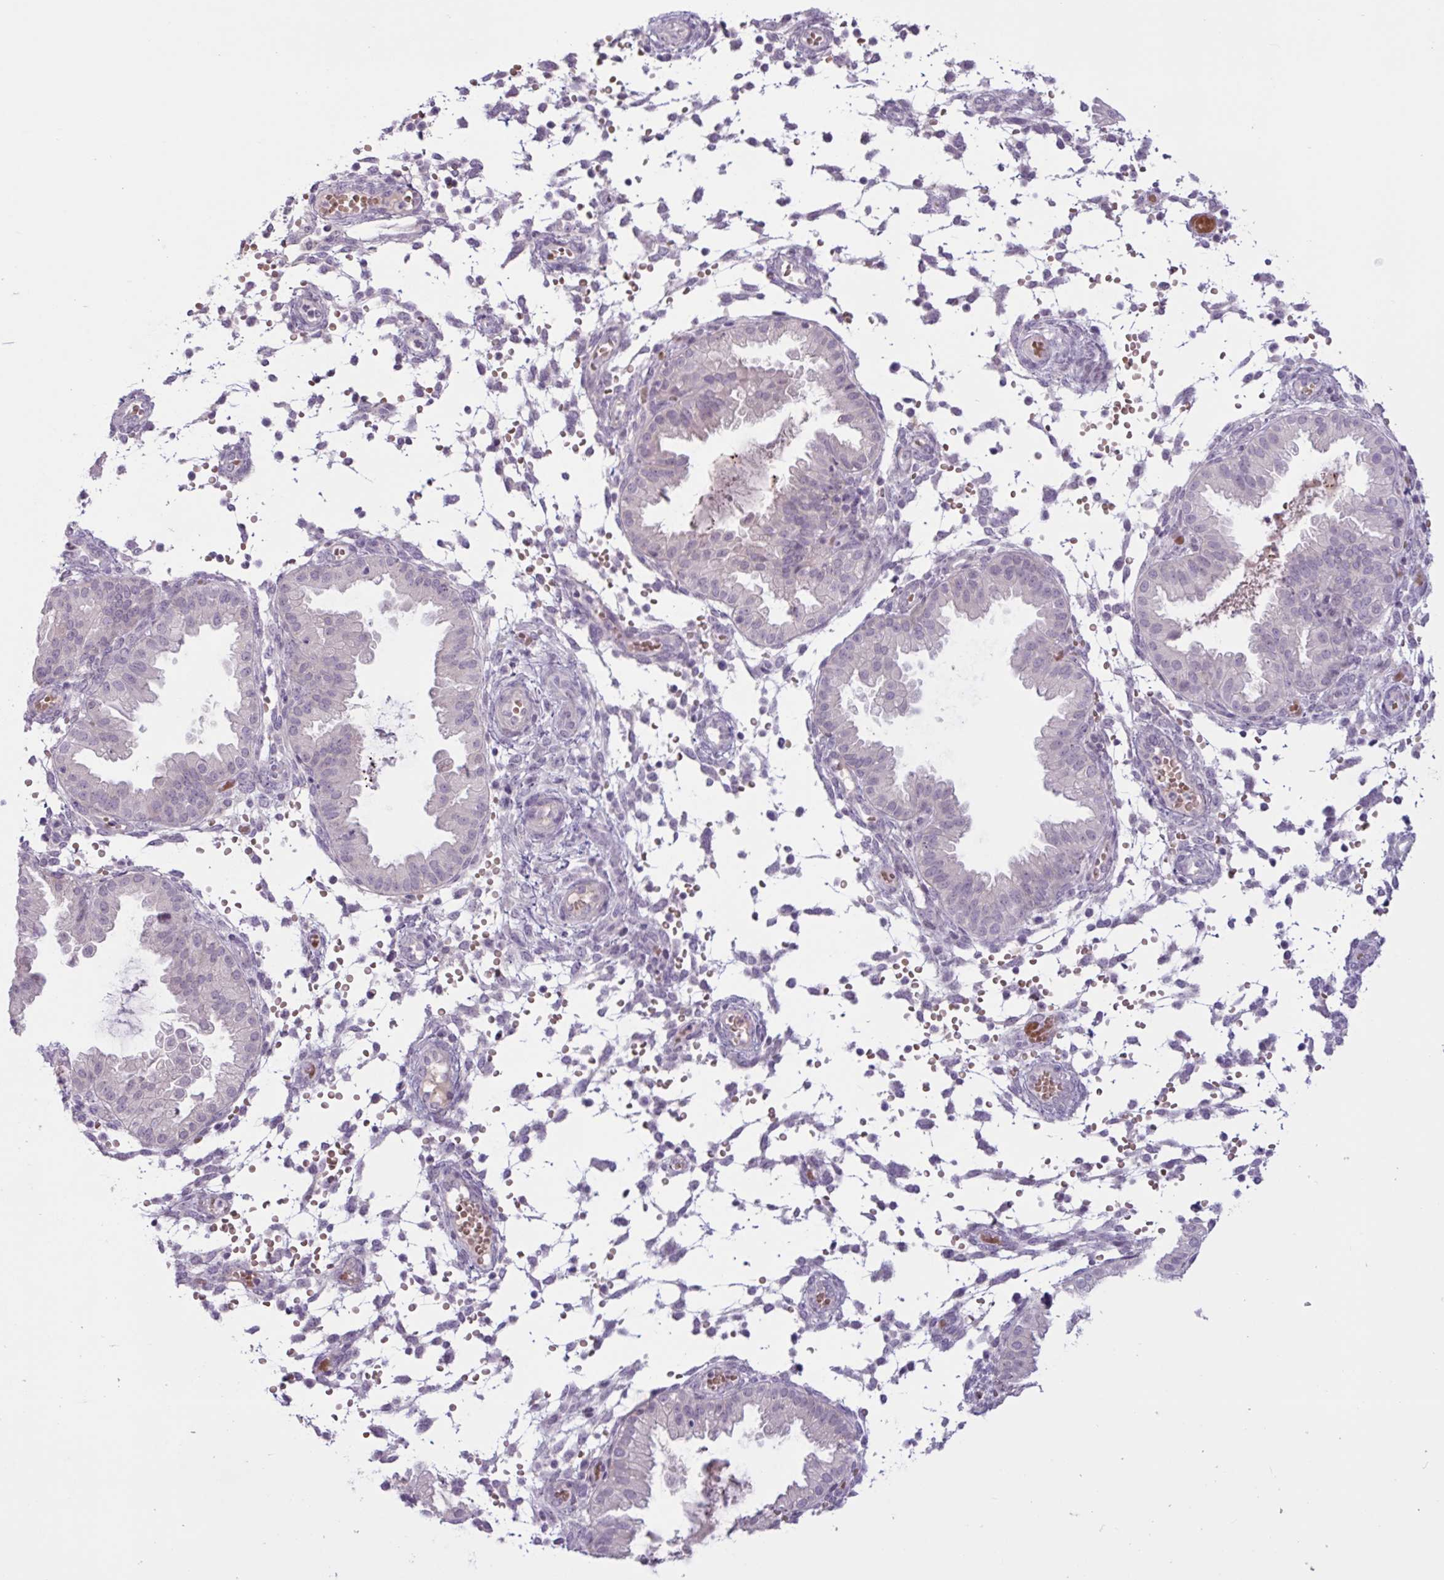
{"staining": {"intensity": "negative", "quantity": "none", "location": "none"}, "tissue": "endometrium", "cell_type": "Cells in endometrial stroma", "image_type": "normal", "snomed": [{"axis": "morphology", "description": "Normal tissue, NOS"}, {"axis": "topography", "description": "Endometrium"}], "caption": "A histopathology image of human endometrium is negative for staining in cells in endometrial stroma. The staining was performed using DAB to visualize the protein expression in brown, while the nuclei were stained in blue with hematoxylin (Magnification: 20x).", "gene": "ENSG00000281613", "patient": {"sex": "female", "age": 33}}